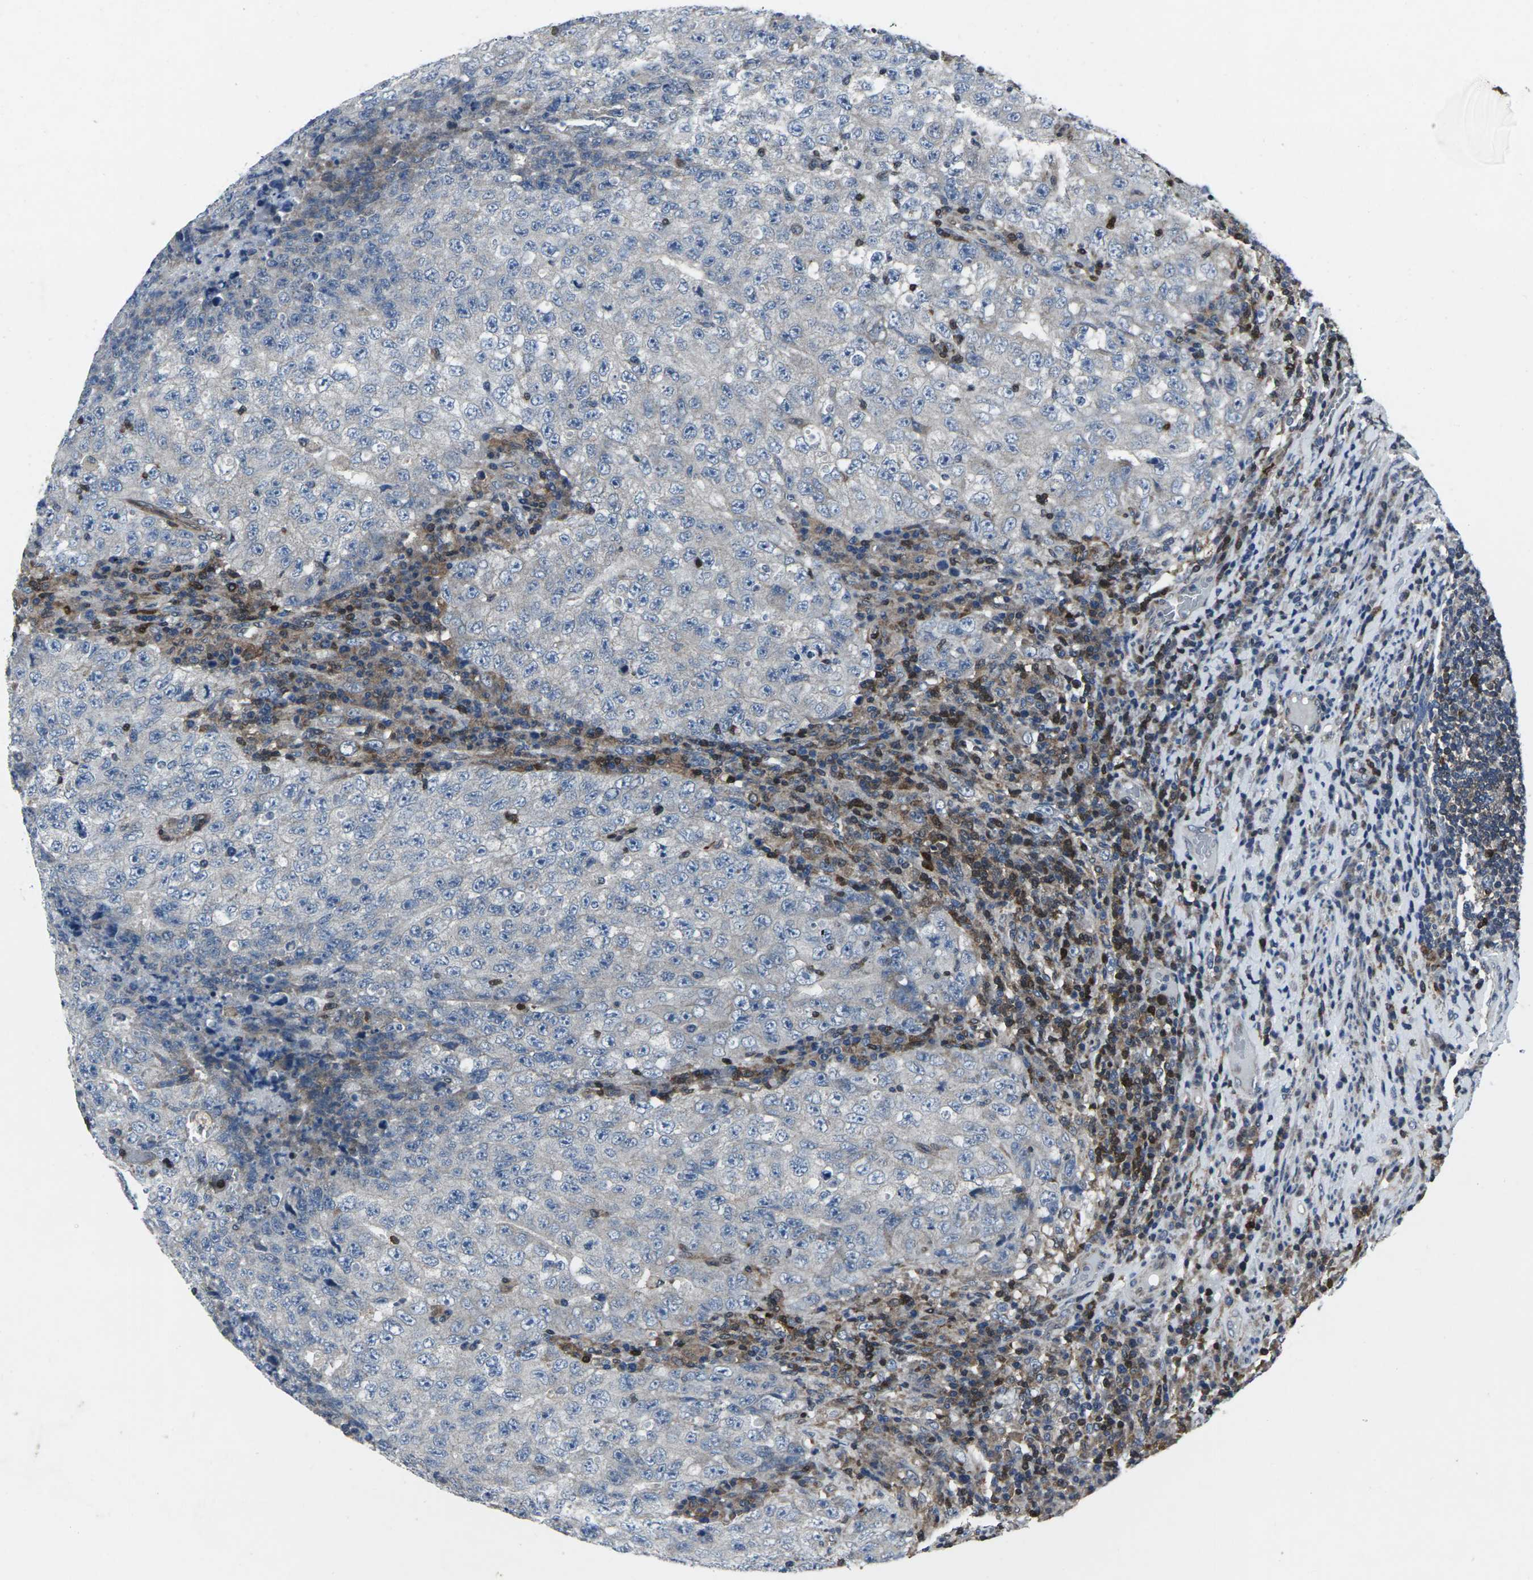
{"staining": {"intensity": "negative", "quantity": "none", "location": "none"}, "tissue": "testis cancer", "cell_type": "Tumor cells", "image_type": "cancer", "snomed": [{"axis": "morphology", "description": "Necrosis, NOS"}, {"axis": "morphology", "description": "Carcinoma, Embryonal, NOS"}, {"axis": "topography", "description": "Testis"}], "caption": "Histopathology image shows no significant protein staining in tumor cells of testis cancer.", "gene": "STAT4", "patient": {"sex": "male", "age": 19}}